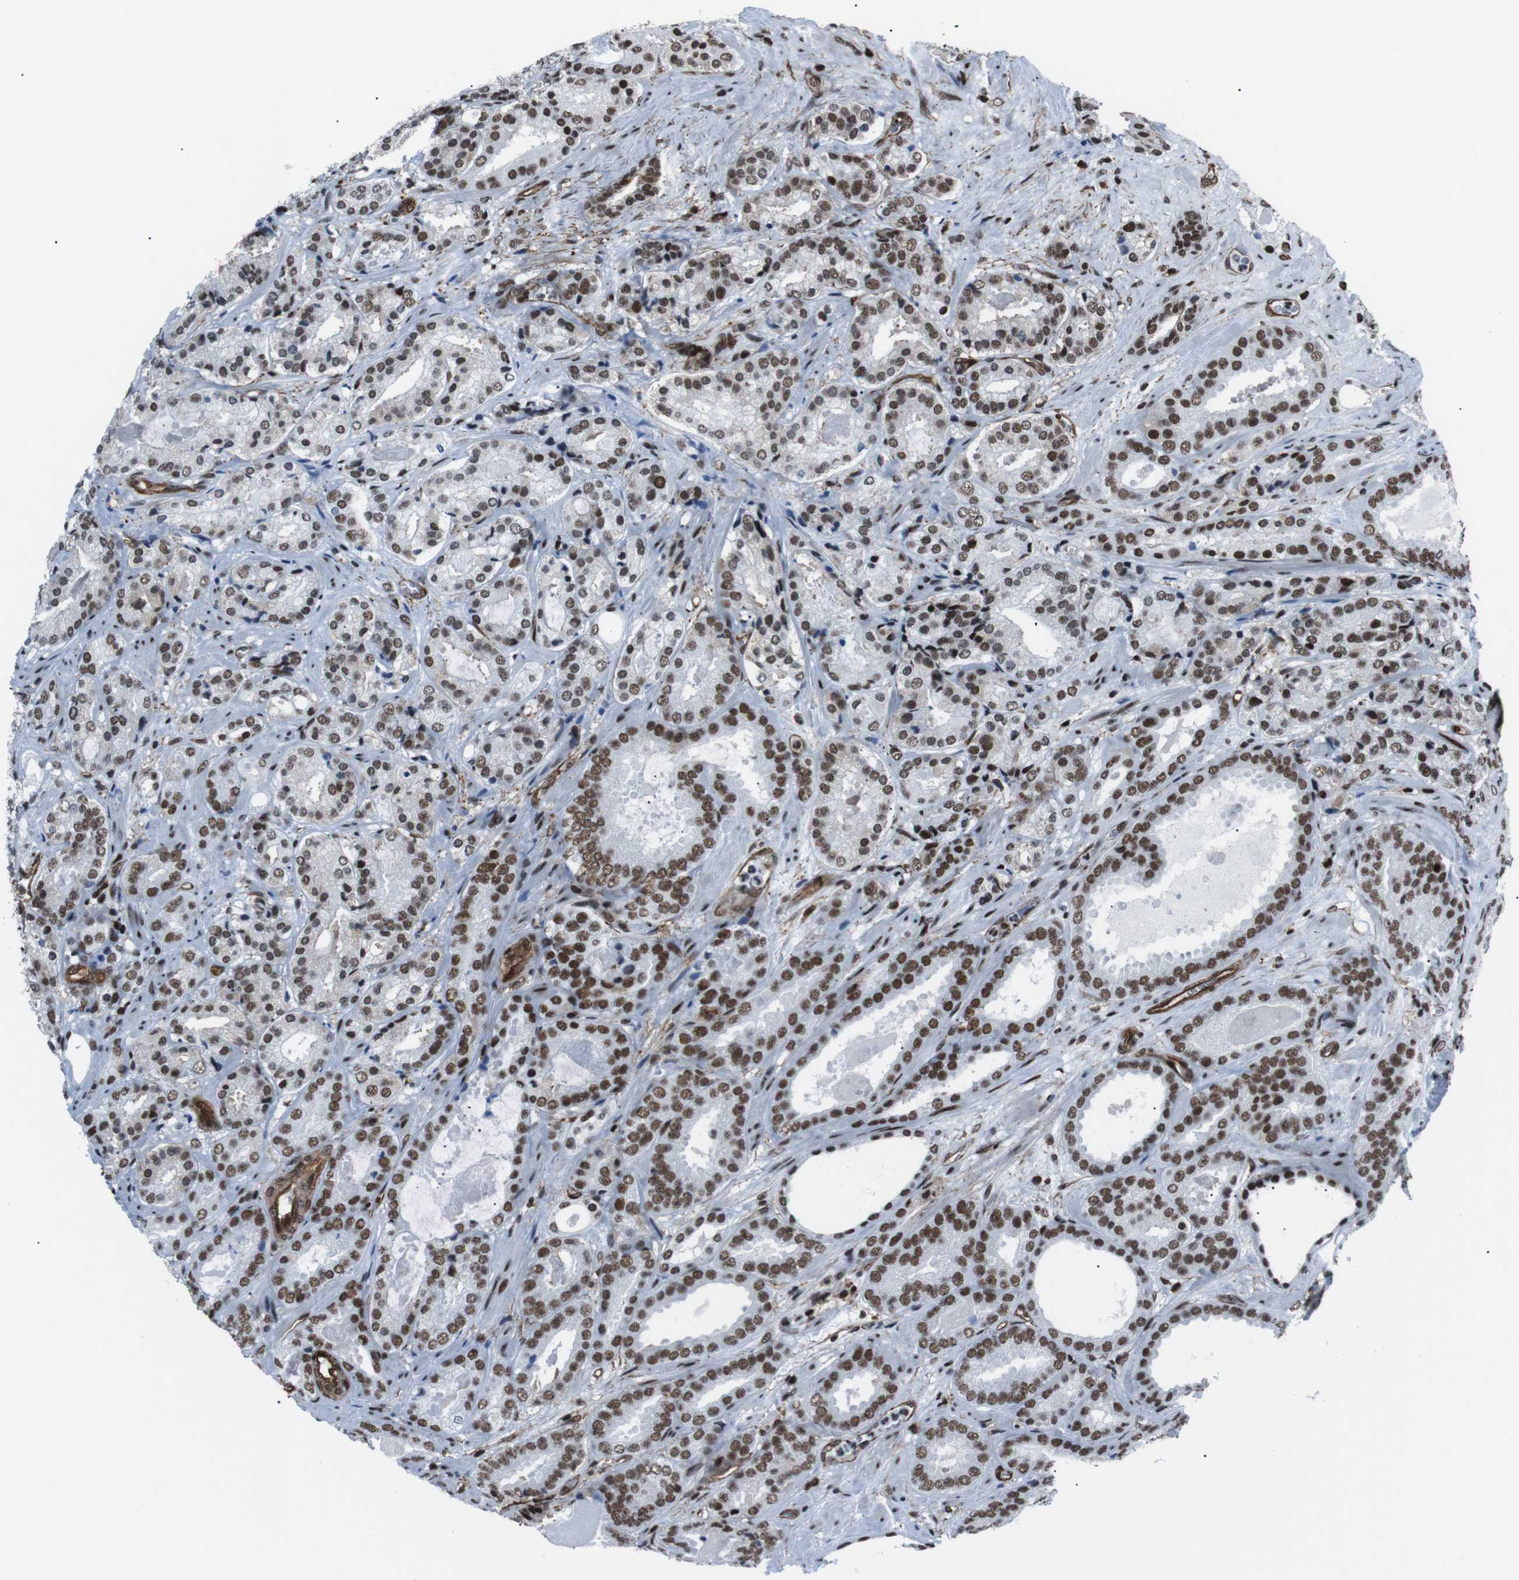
{"staining": {"intensity": "moderate", "quantity": ">75%", "location": "nuclear"}, "tissue": "prostate cancer", "cell_type": "Tumor cells", "image_type": "cancer", "snomed": [{"axis": "morphology", "description": "Adenocarcinoma, Low grade"}, {"axis": "topography", "description": "Prostate"}], "caption": "The histopathology image shows immunohistochemical staining of prostate low-grade adenocarcinoma. There is moderate nuclear staining is identified in approximately >75% of tumor cells. The protein of interest is stained brown, and the nuclei are stained in blue (DAB (3,3'-diaminobenzidine) IHC with brightfield microscopy, high magnification).", "gene": "HNRNPU", "patient": {"sex": "male", "age": 69}}